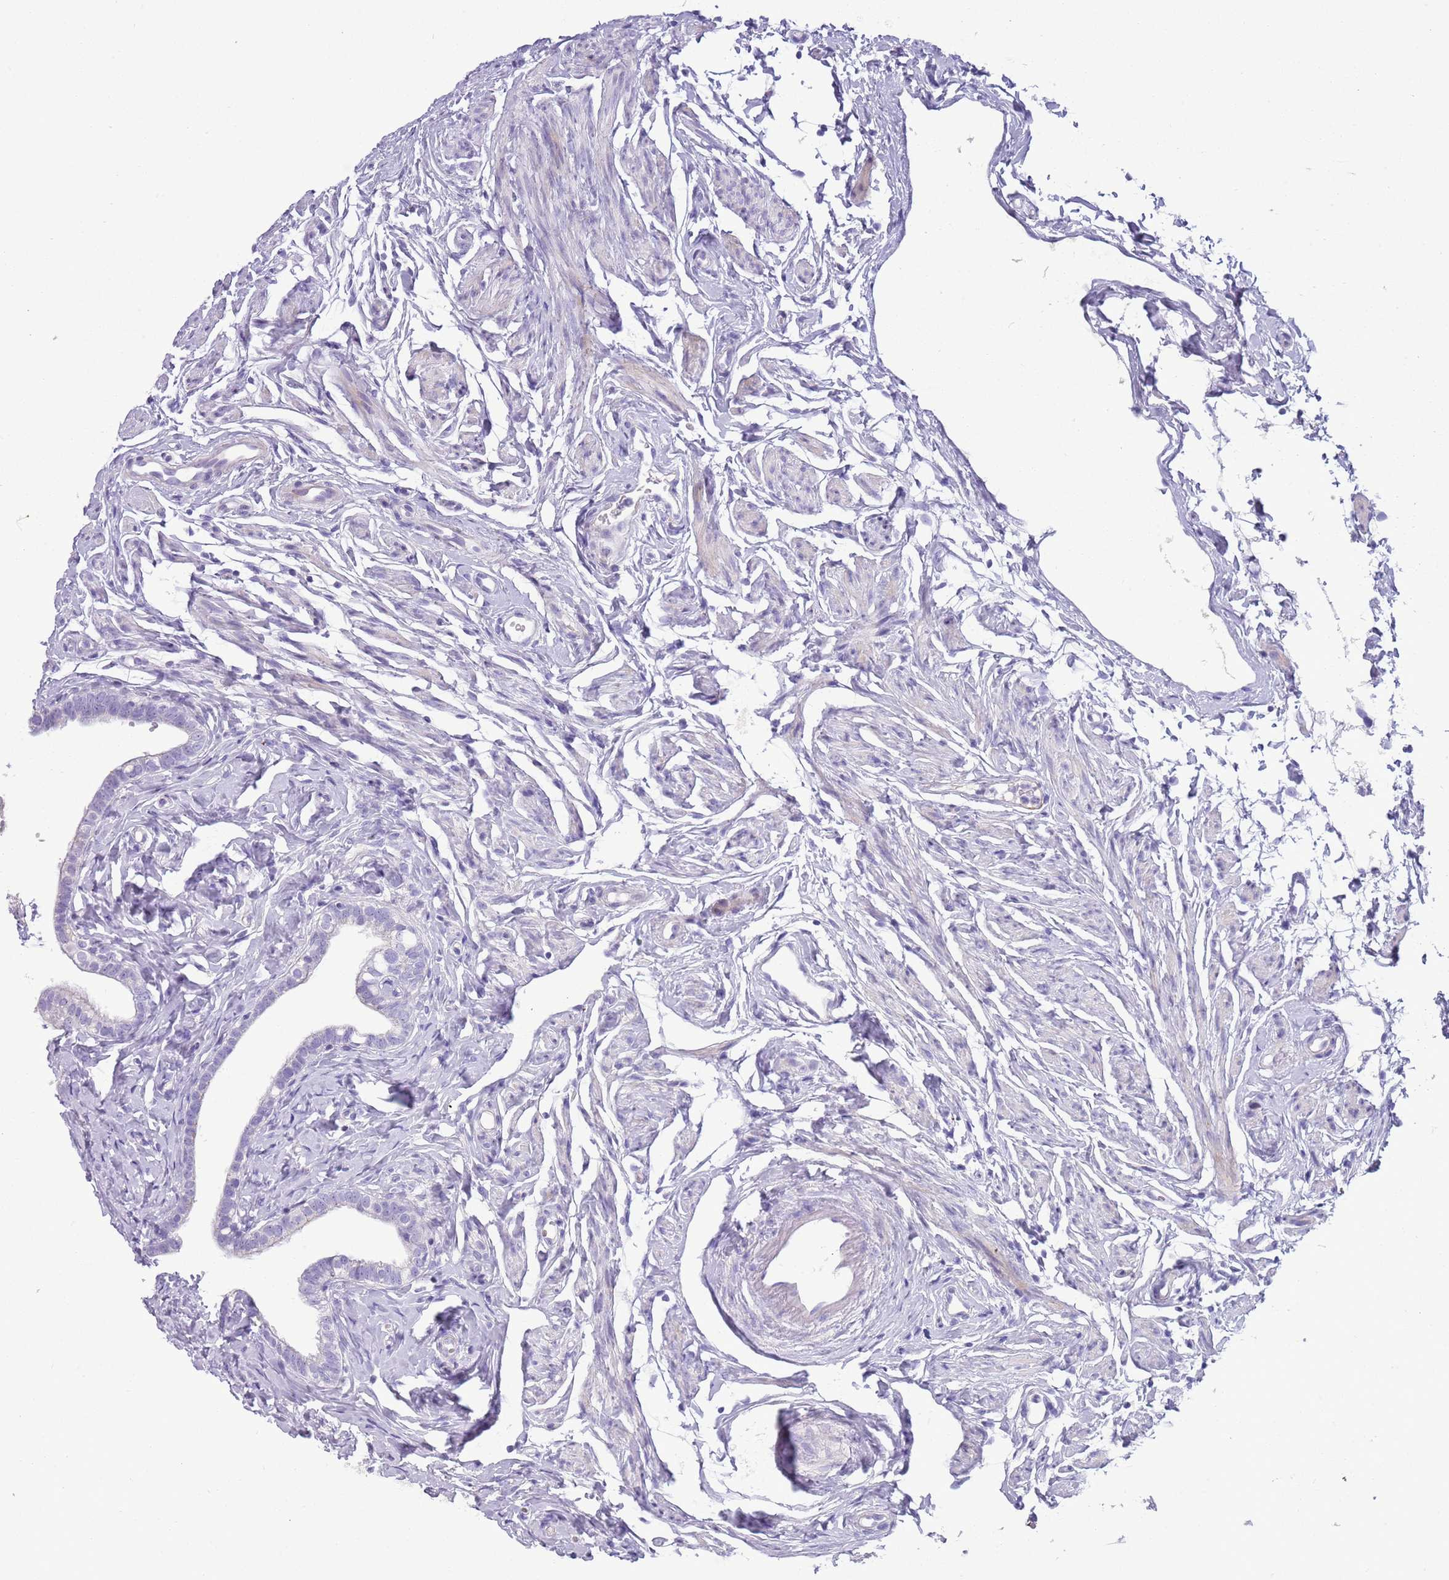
{"staining": {"intensity": "negative", "quantity": "none", "location": "none"}, "tissue": "fallopian tube", "cell_type": "Glandular cells", "image_type": "normal", "snomed": [{"axis": "morphology", "description": "Normal tissue, NOS"}, {"axis": "topography", "description": "Fallopian tube"}], "caption": "A histopathology image of fallopian tube stained for a protein exhibits no brown staining in glandular cells. (DAB IHC, high magnification).", "gene": "NBPF4", "patient": {"sex": "female", "age": 66}}